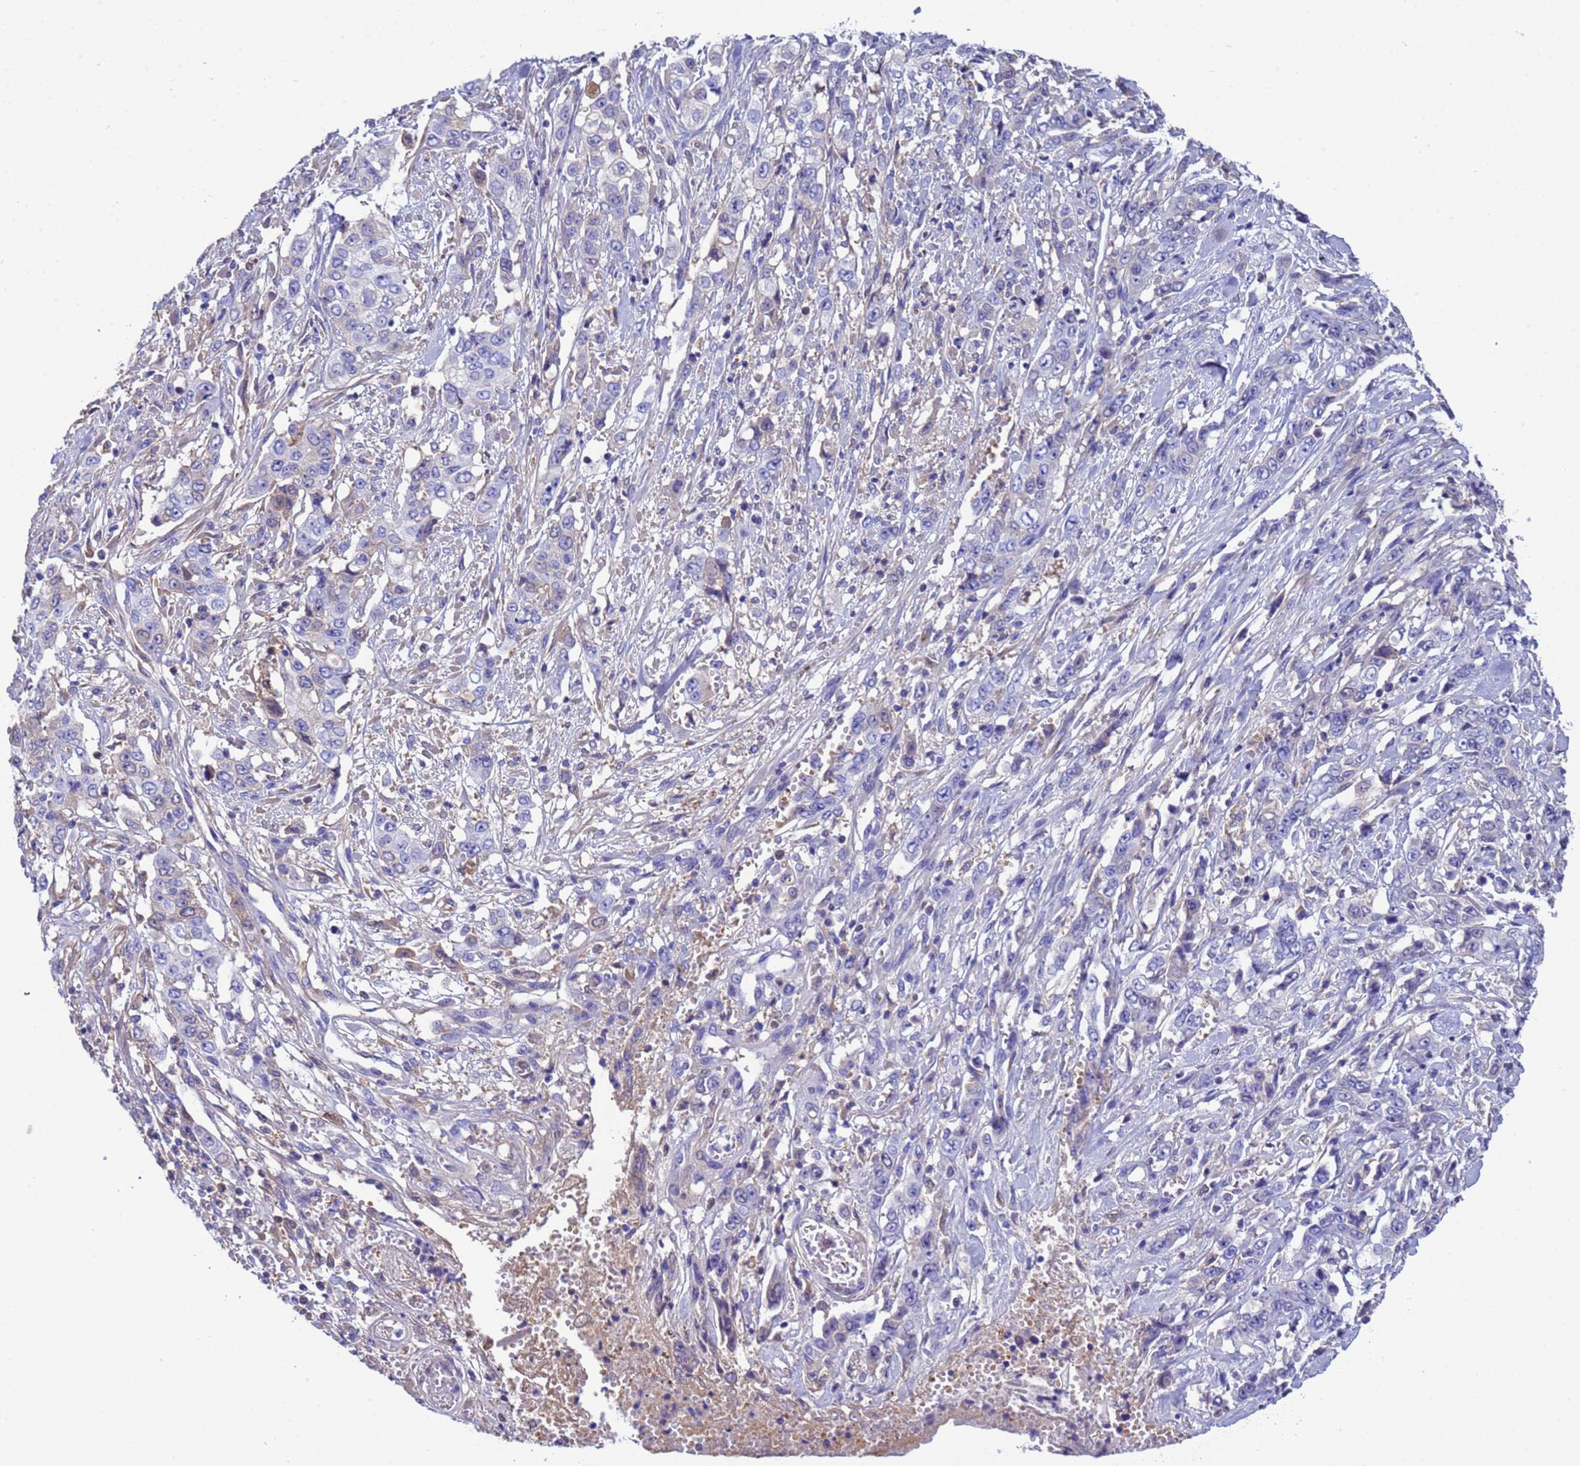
{"staining": {"intensity": "weak", "quantity": "<25%", "location": "cytoplasmic/membranous"}, "tissue": "stomach cancer", "cell_type": "Tumor cells", "image_type": "cancer", "snomed": [{"axis": "morphology", "description": "Normal tissue, NOS"}, {"axis": "morphology", "description": "Adenocarcinoma, NOS"}, {"axis": "topography", "description": "Stomach"}], "caption": "A histopathology image of stomach cancer (adenocarcinoma) stained for a protein shows no brown staining in tumor cells.", "gene": "H1-7", "patient": {"sex": "female", "age": 64}}